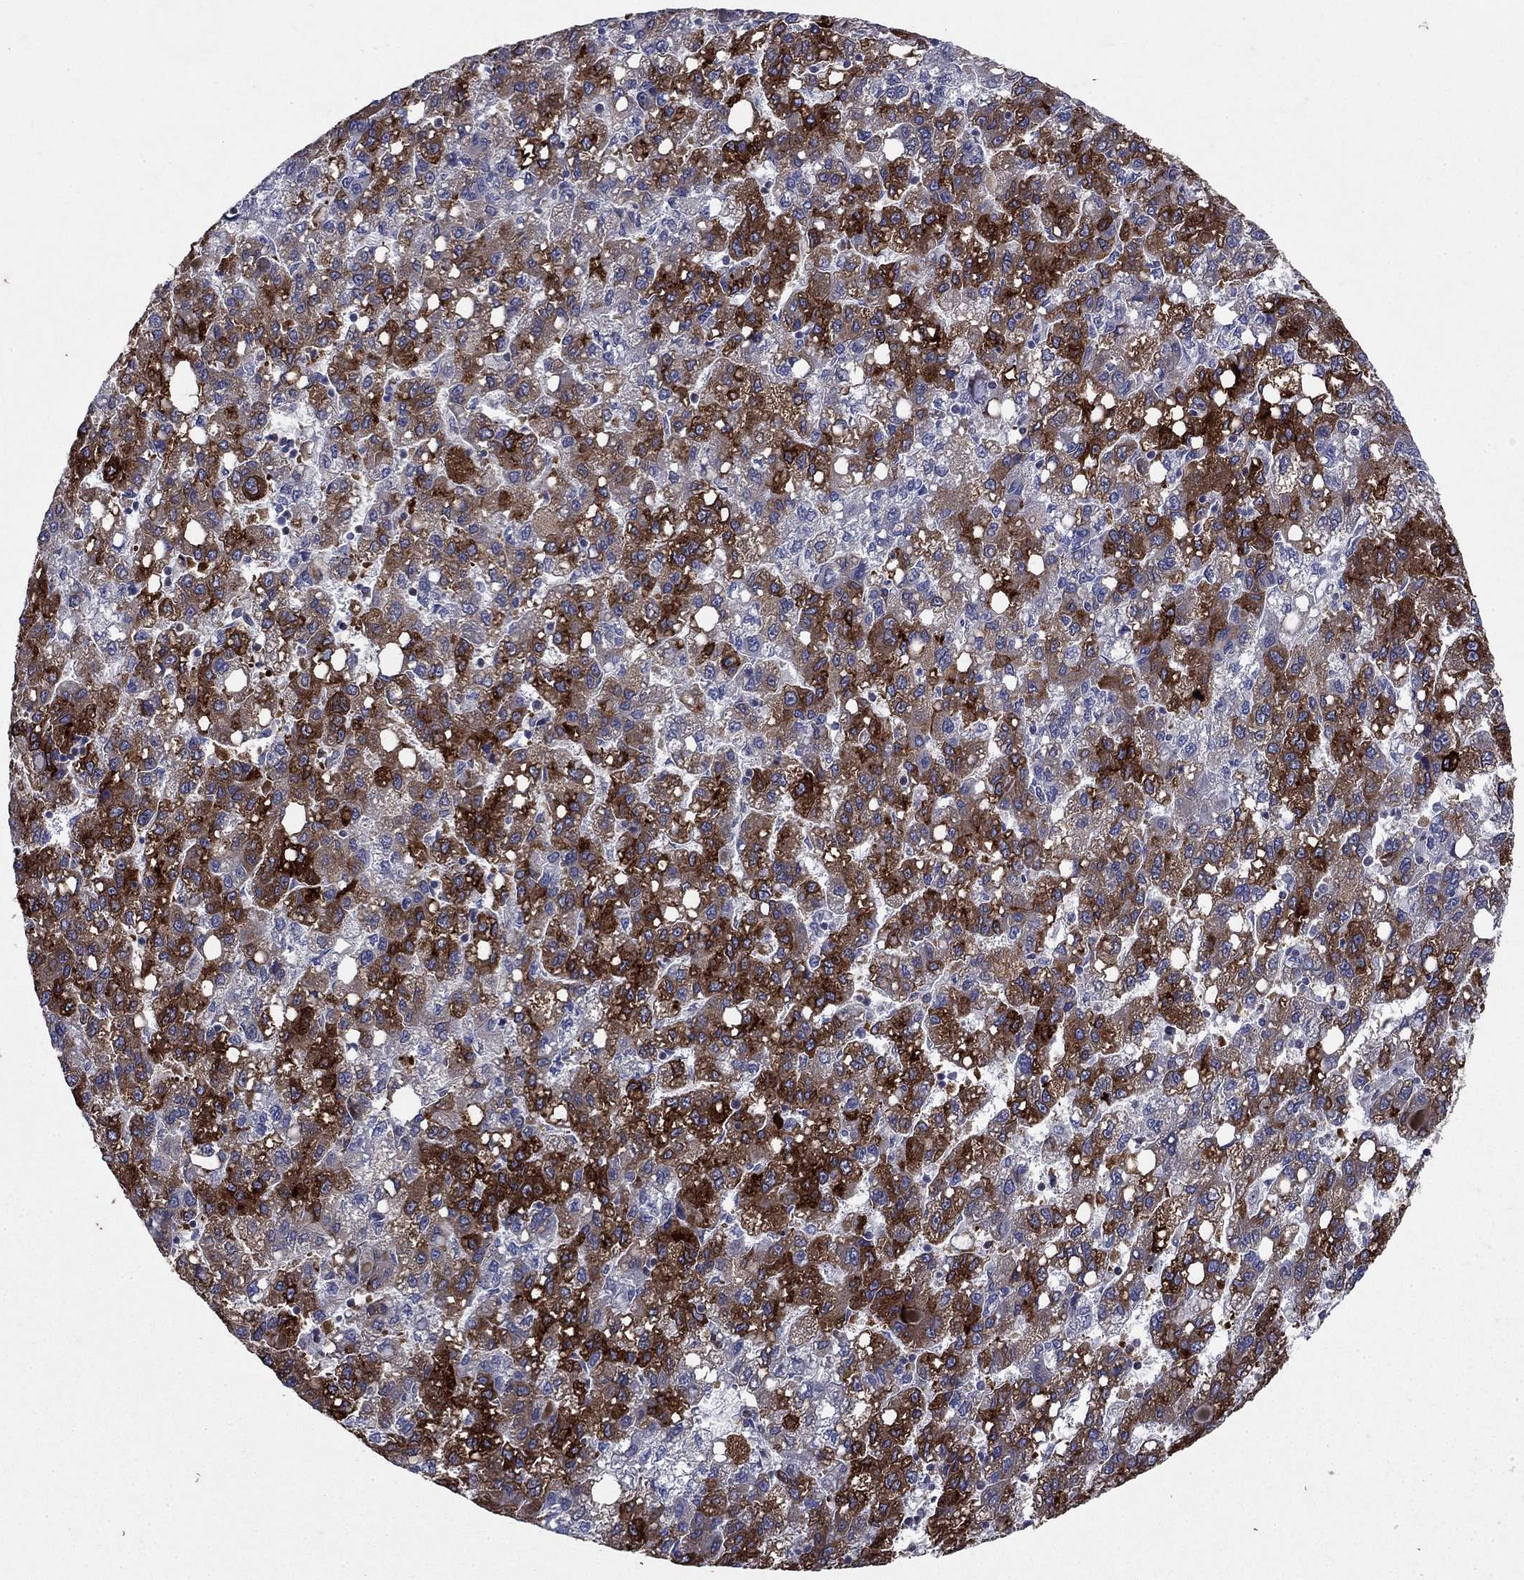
{"staining": {"intensity": "strong", "quantity": "25%-75%", "location": "cytoplasmic/membranous"}, "tissue": "liver cancer", "cell_type": "Tumor cells", "image_type": "cancer", "snomed": [{"axis": "morphology", "description": "Carcinoma, Hepatocellular, NOS"}, {"axis": "topography", "description": "Liver"}], "caption": "This is an image of immunohistochemistry (IHC) staining of liver cancer, which shows strong positivity in the cytoplasmic/membranous of tumor cells.", "gene": "DHRS7", "patient": {"sex": "female", "age": 82}}